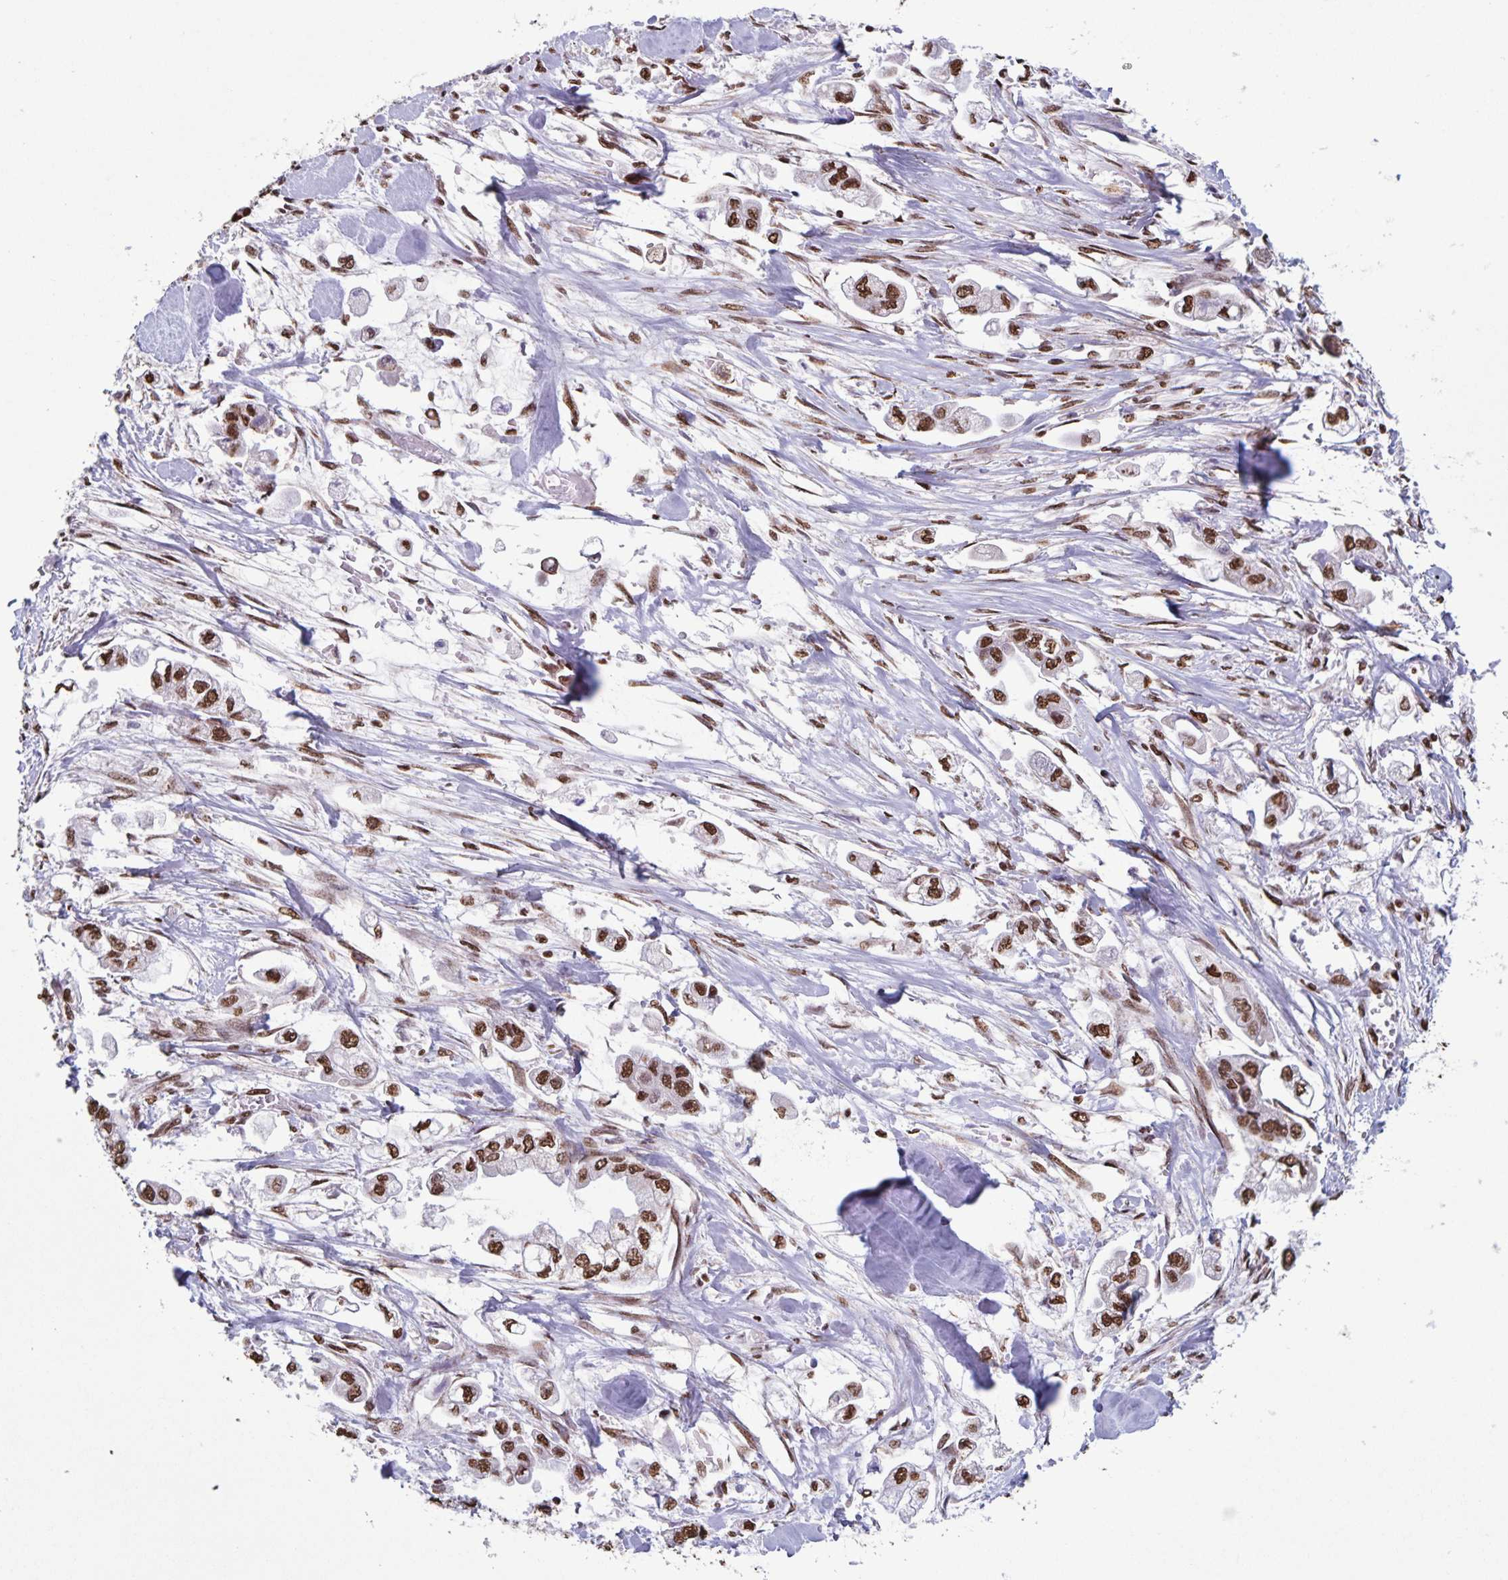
{"staining": {"intensity": "strong", "quantity": ">75%", "location": "nuclear"}, "tissue": "stomach cancer", "cell_type": "Tumor cells", "image_type": "cancer", "snomed": [{"axis": "morphology", "description": "Adenocarcinoma, NOS"}, {"axis": "topography", "description": "Stomach"}], "caption": "Immunohistochemical staining of human stomach cancer (adenocarcinoma) demonstrates high levels of strong nuclear staining in about >75% of tumor cells.", "gene": "DUT", "patient": {"sex": "male", "age": 62}}